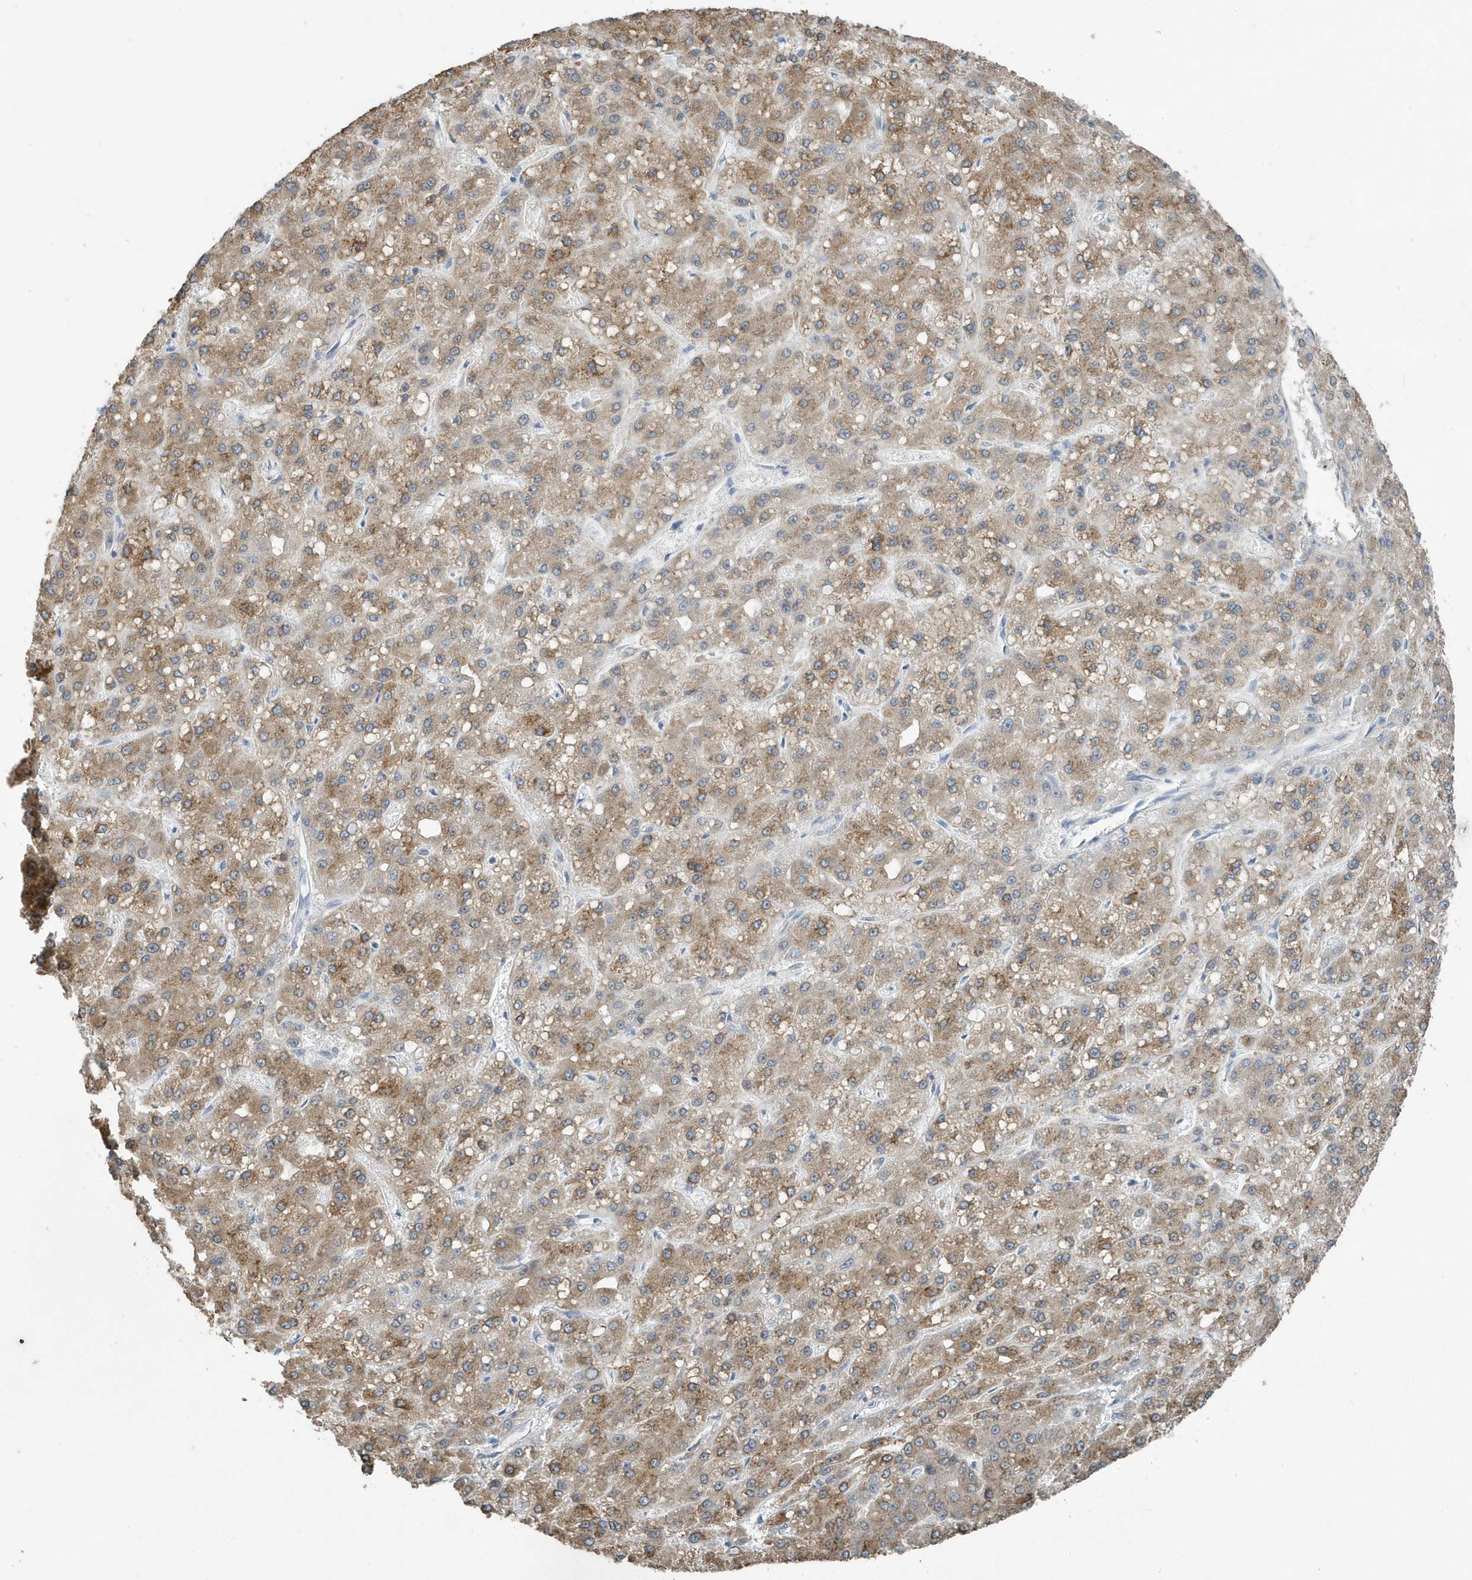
{"staining": {"intensity": "moderate", "quantity": ">75%", "location": "cytoplasmic/membranous"}, "tissue": "liver cancer", "cell_type": "Tumor cells", "image_type": "cancer", "snomed": [{"axis": "morphology", "description": "Carcinoma, Hepatocellular, NOS"}, {"axis": "topography", "description": "Liver"}], "caption": "Approximately >75% of tumor cells in hepatocellular carcinoma (liver) show moderate cytoplasmic/membranous protein positivity as visualized by brown immunohistochemical staining.", "gene": "UGT2B4", "patient": {"sex": "male", "age": 67}}